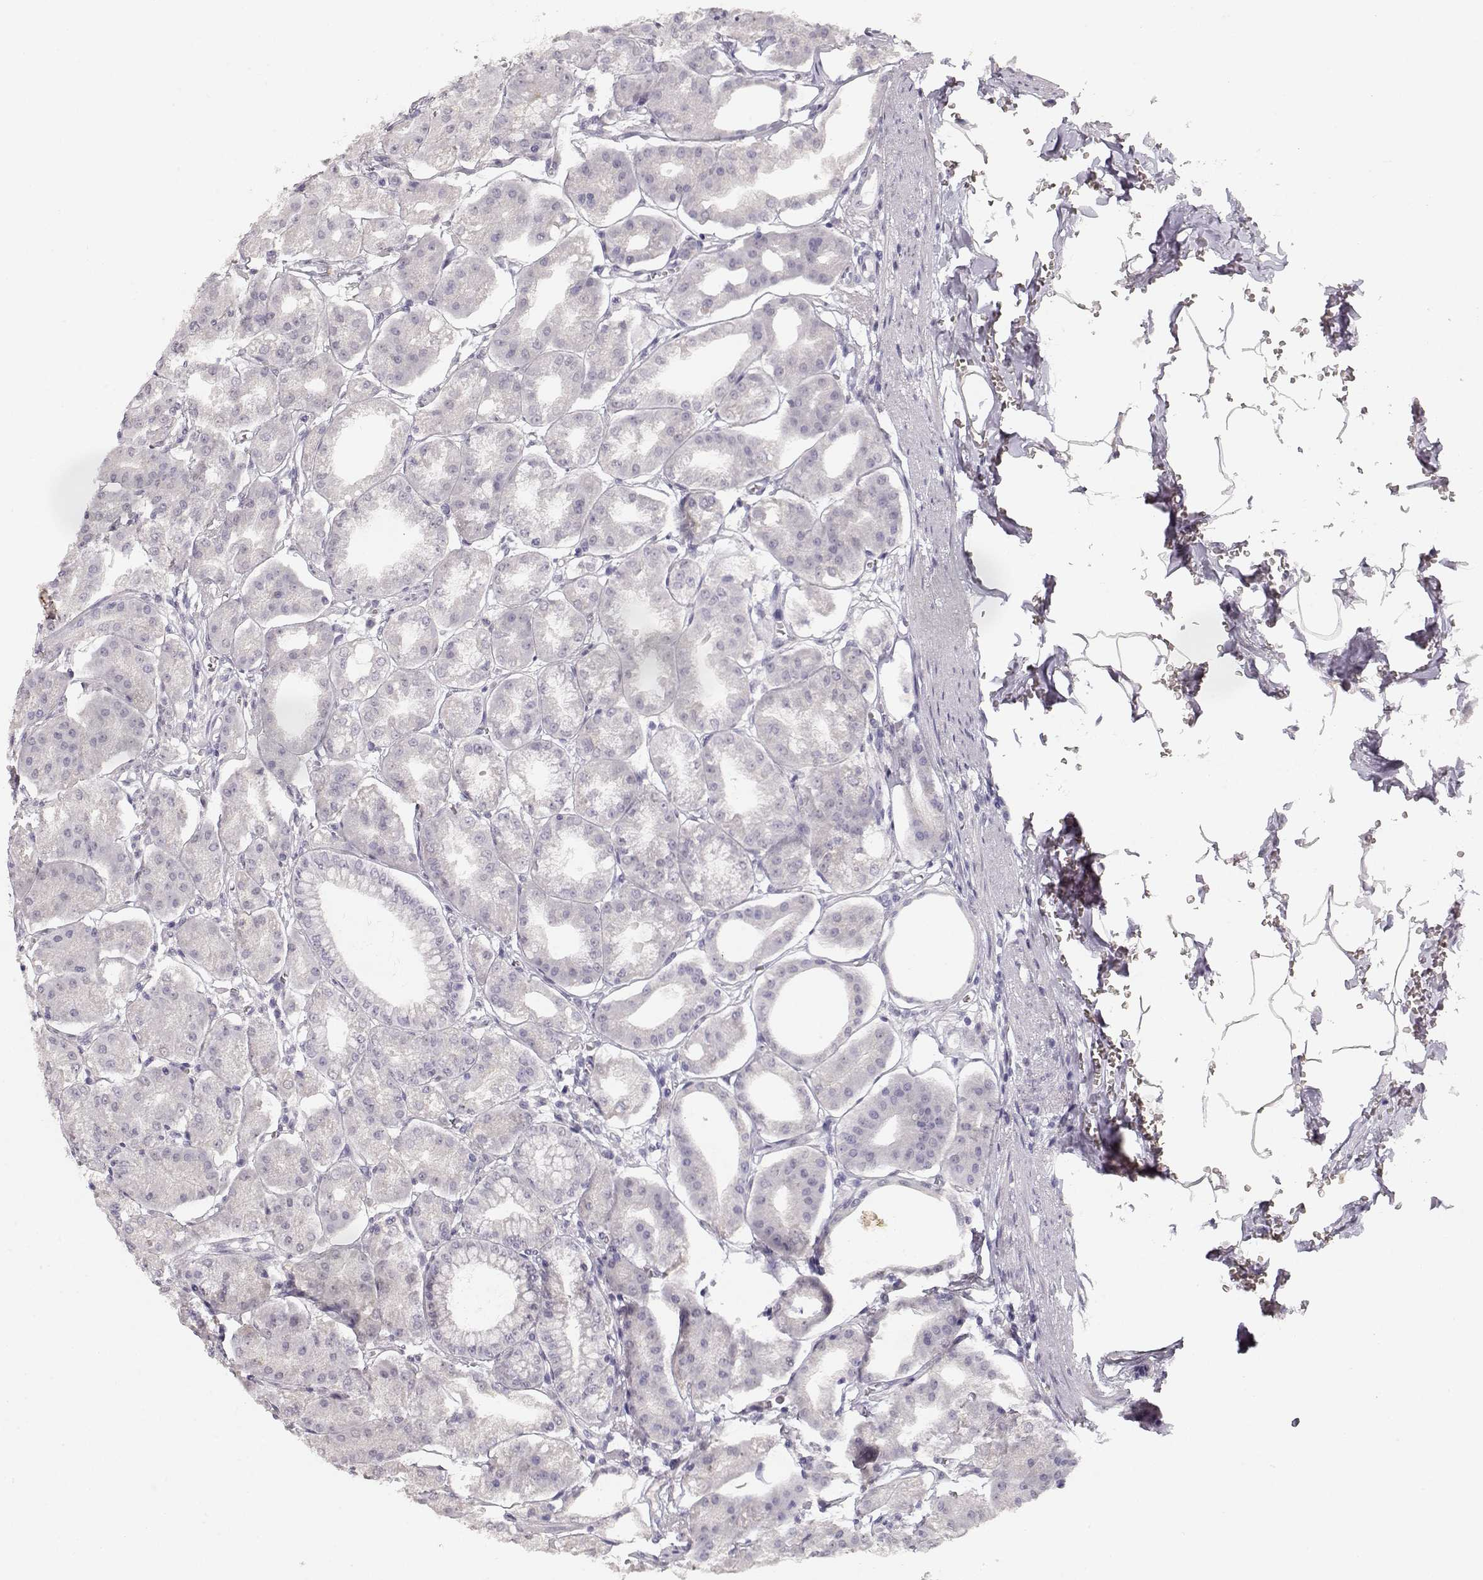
{"staining": {"intensity": "negative", "quantity": "none", "location": "none"}, "tissue": "stomach", "cell_type": "Glandular cells", "image_type": "normal", "snomed": [{"axis": "morphology", "description": "Normal tissue, NOS"}, {"axis": "topography", "description": "Stomach, lower"}], "caption": "Immunohistochemistry (IHC) histopathology image of normal stomach stained for a protein (brown), which reveals no positivity in glandular cells. (DAB (3,3'-diaminobenzidine) immunohistochemistry (IHC), high magnification).", "gene": "TPH2", "patient": {"sex": "male", "age": 71}}